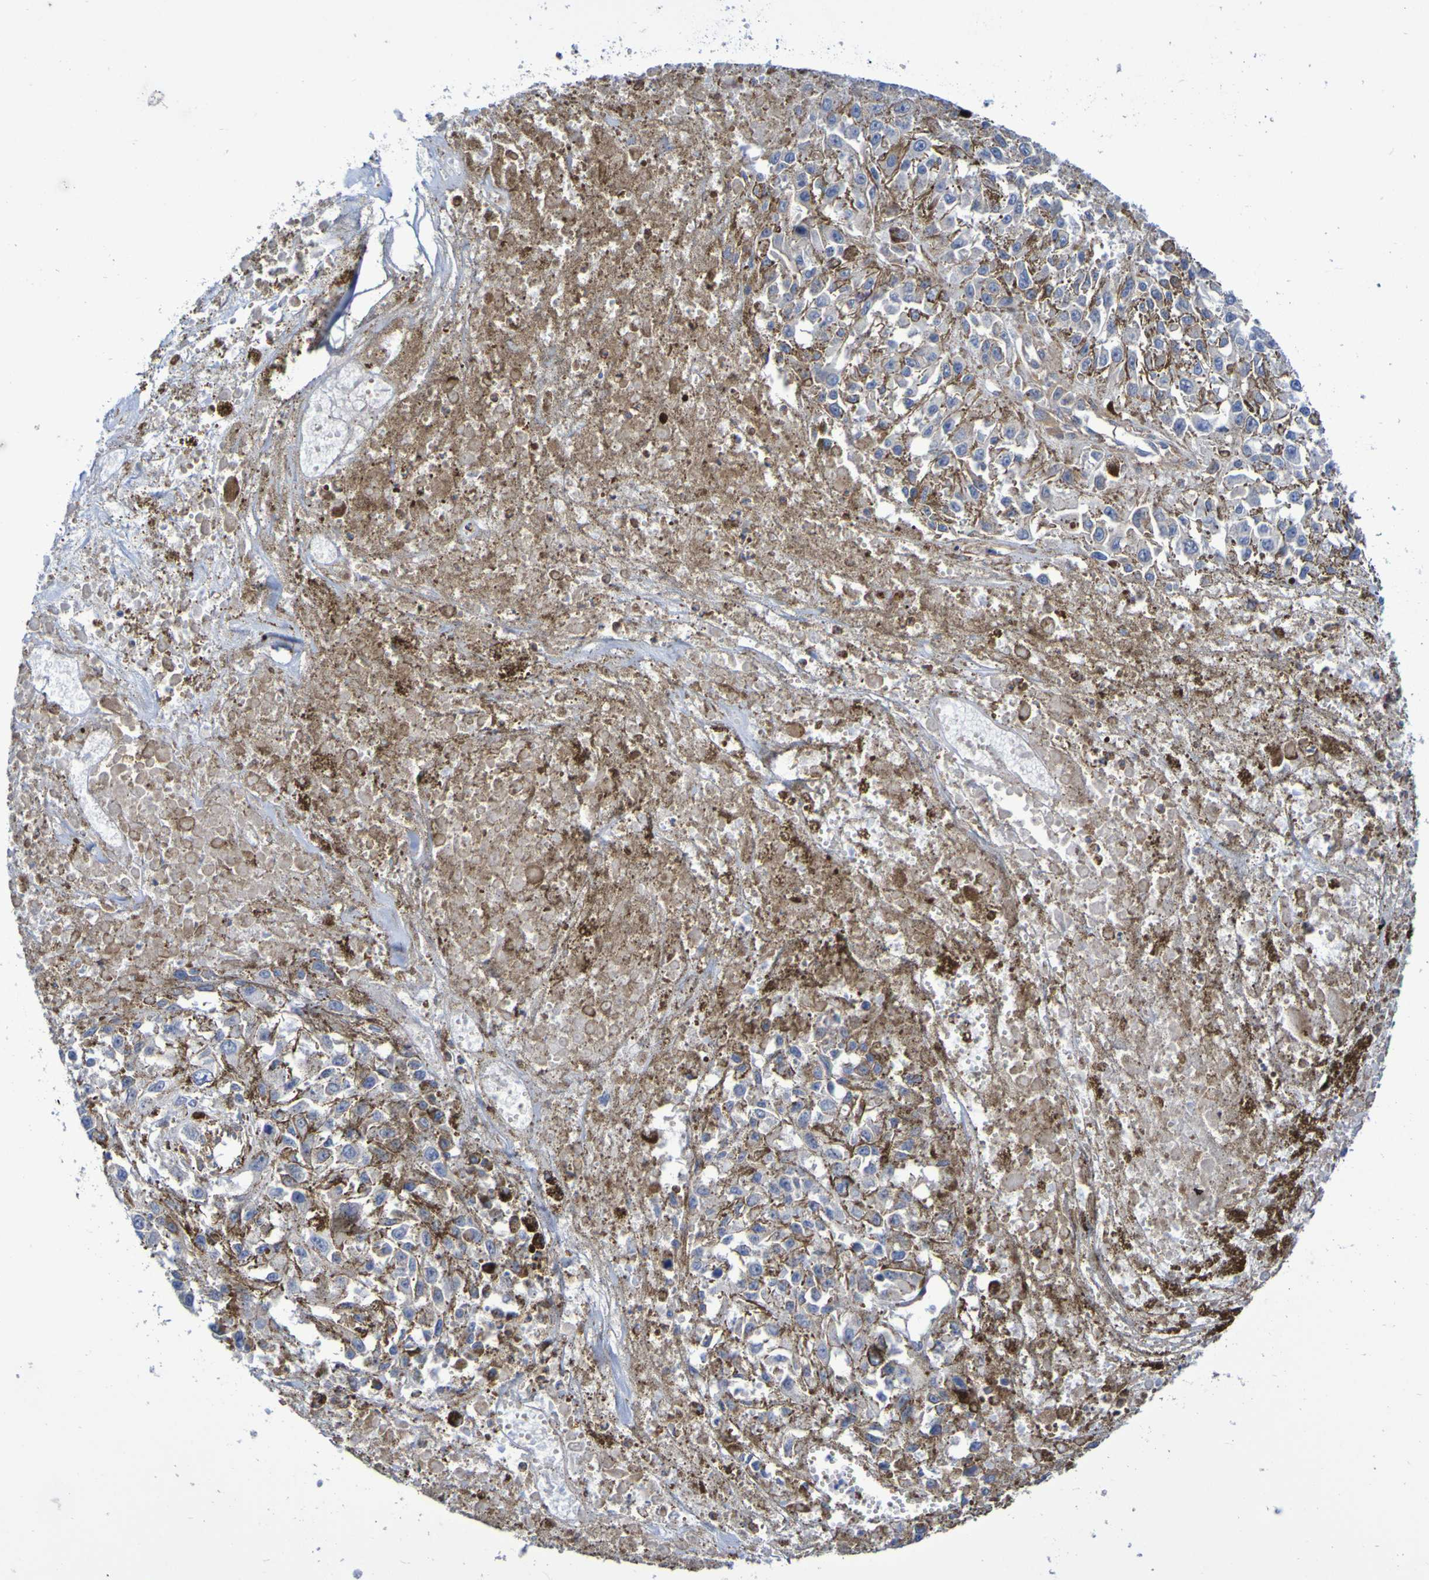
{"staining": {"intensity": "negative", "quantity": "none", "location": "none"}, "tissue": "melanoma", "cell_type": "Tumor cells", "image_type": "cancer", "snomed": [{"axis": "morphology", "description": "Malignant melanoma, Metastatic site"}, {"axis": "topography", "description": "Lymph node"}], "caption": "Malignant melanoma (metastatic site) was stained to show a protein in brown. There is no significant staining in tumor cells.", "gene": "SCRG1", "patient": {"sex": "male", "age": 59}}